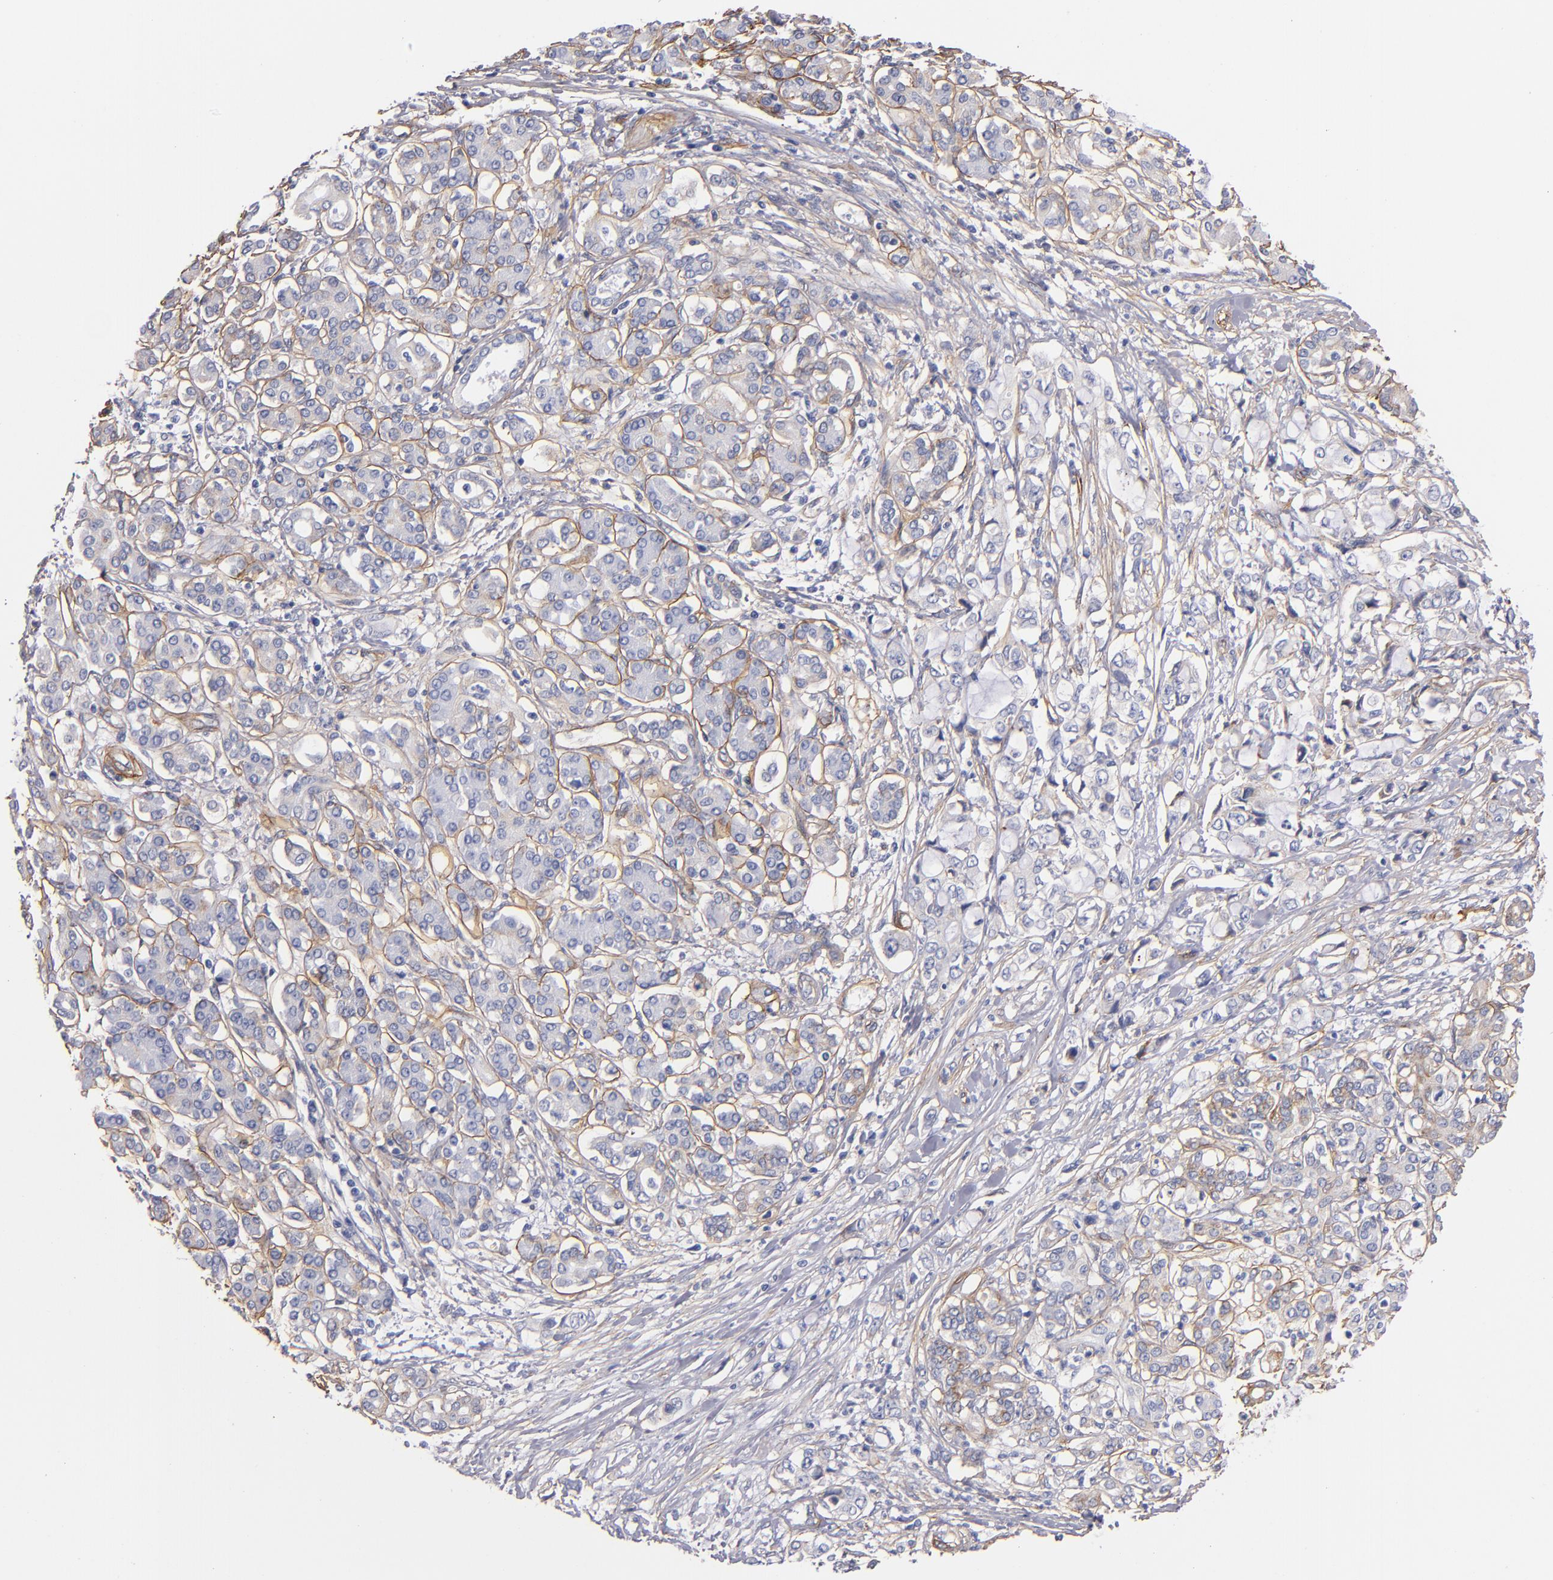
{"staining": {"intensity": "weak", "quantity": "25%-75%", "location": "cytoplasmic/membranous"}, "tissue": "pancreatic cancer", "cell_type": "Tumor cells", "image_type": "cancer", "snomed": [{"axis": "morphology", "description": "Adenocarcinoma, NOS"}, {"axis": "topography", "description": "Pancreas"}], "caption": "A micrograph of pancreatic adenocarcinoma stained for a protein displays weak cytoplasmic/membranous brown staining in tumor cells.", "gene": "LAMC1", "patient": {"sex": "female", "age": 70}}